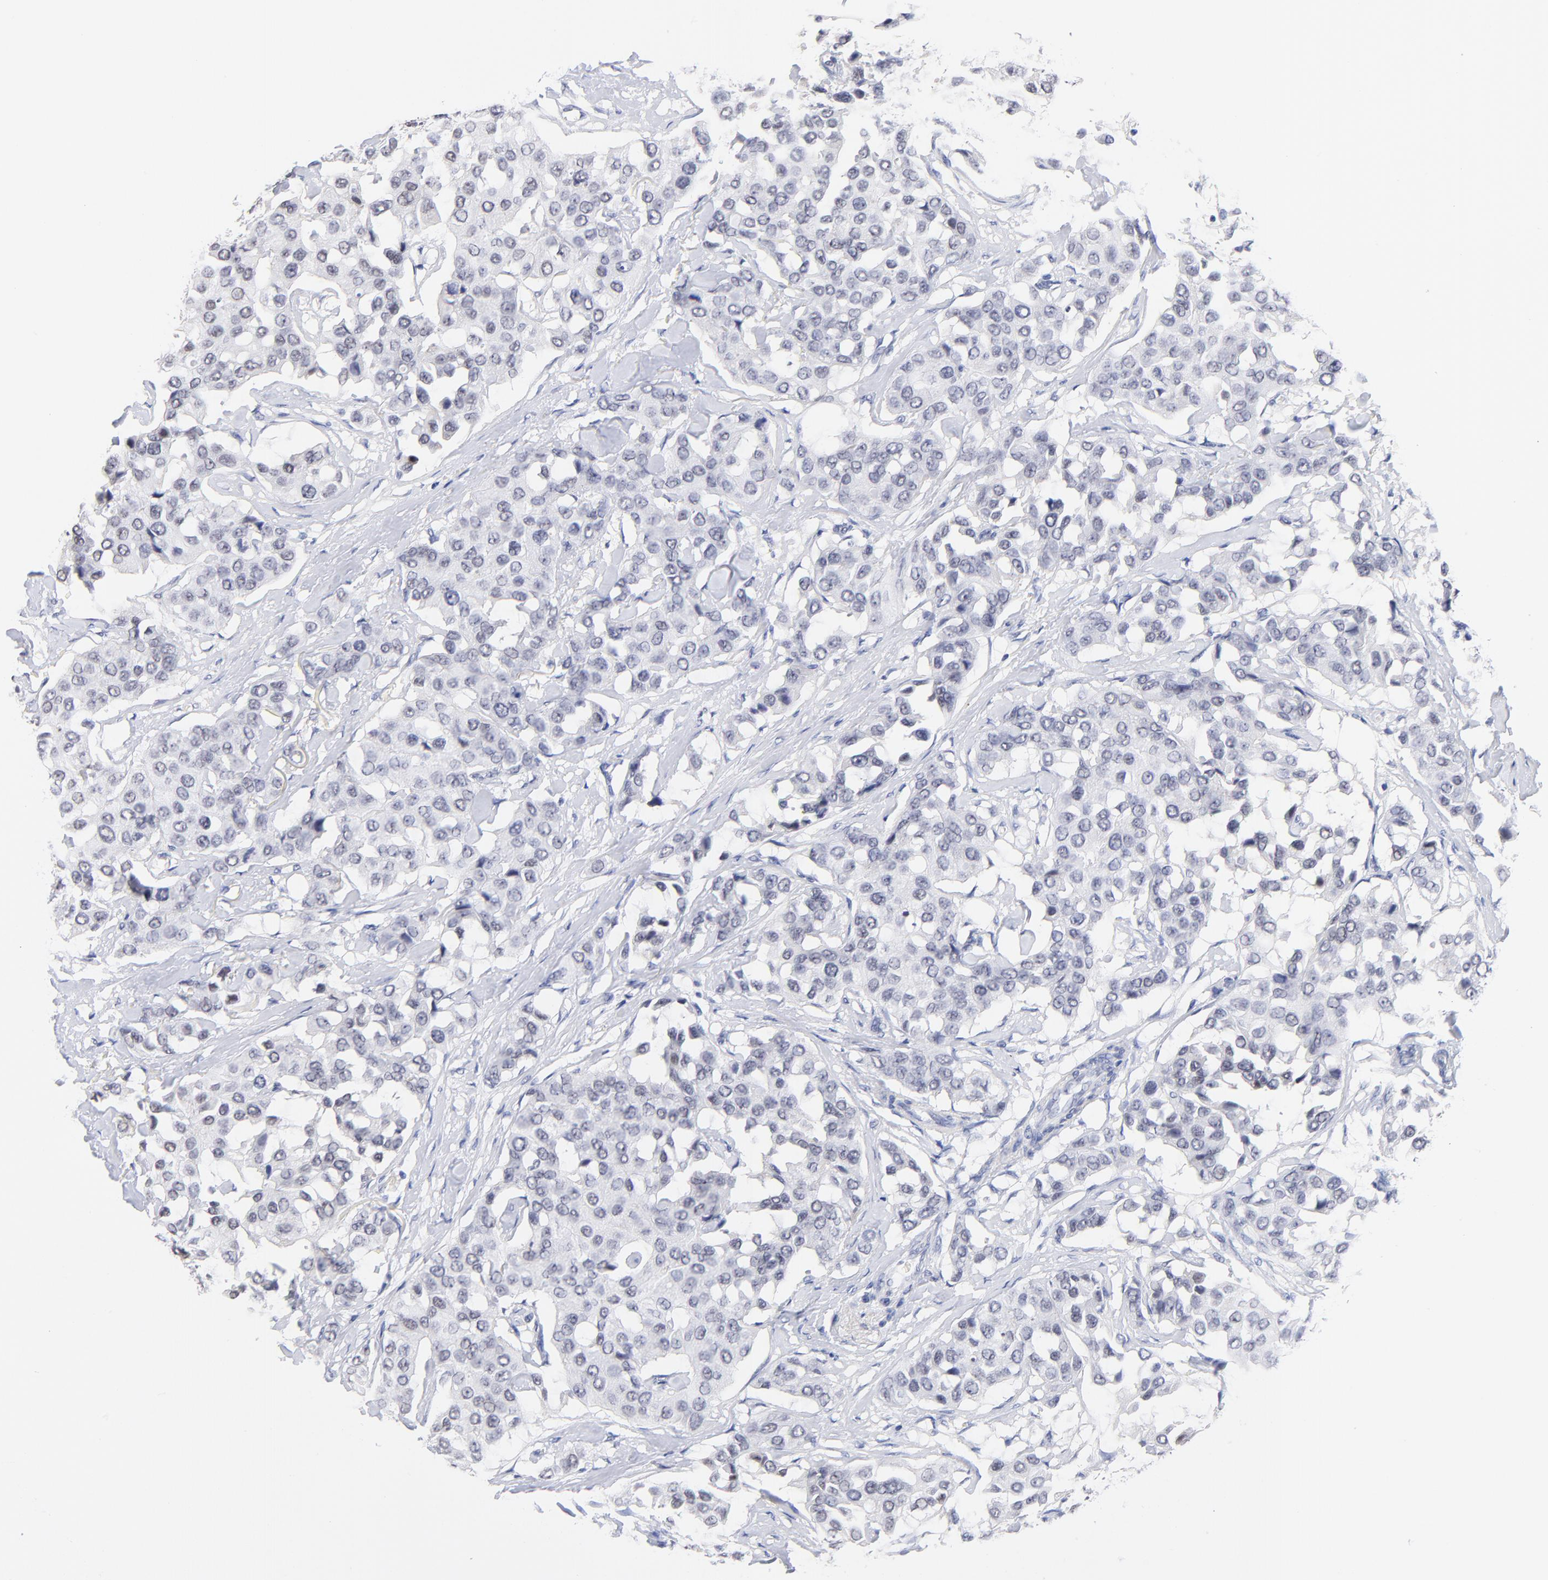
{"staining": {"intensity": "negative", "quantity": "none", "location": "none"}, "tissue": "breast cancer", "cell_type": "Tumor cells", "image_type": "cancer", "snomed": [{"axis": "morphology", "description": "Duct carcinoma"}, {"axis": "topography", "description": "Breast"}], "caption": "The image displays no staining of tumor cells in breast cancer. Nuclei are stained in blue.", "gene": "ZNF74", "patient": {"sex": "female", "age": 80}}